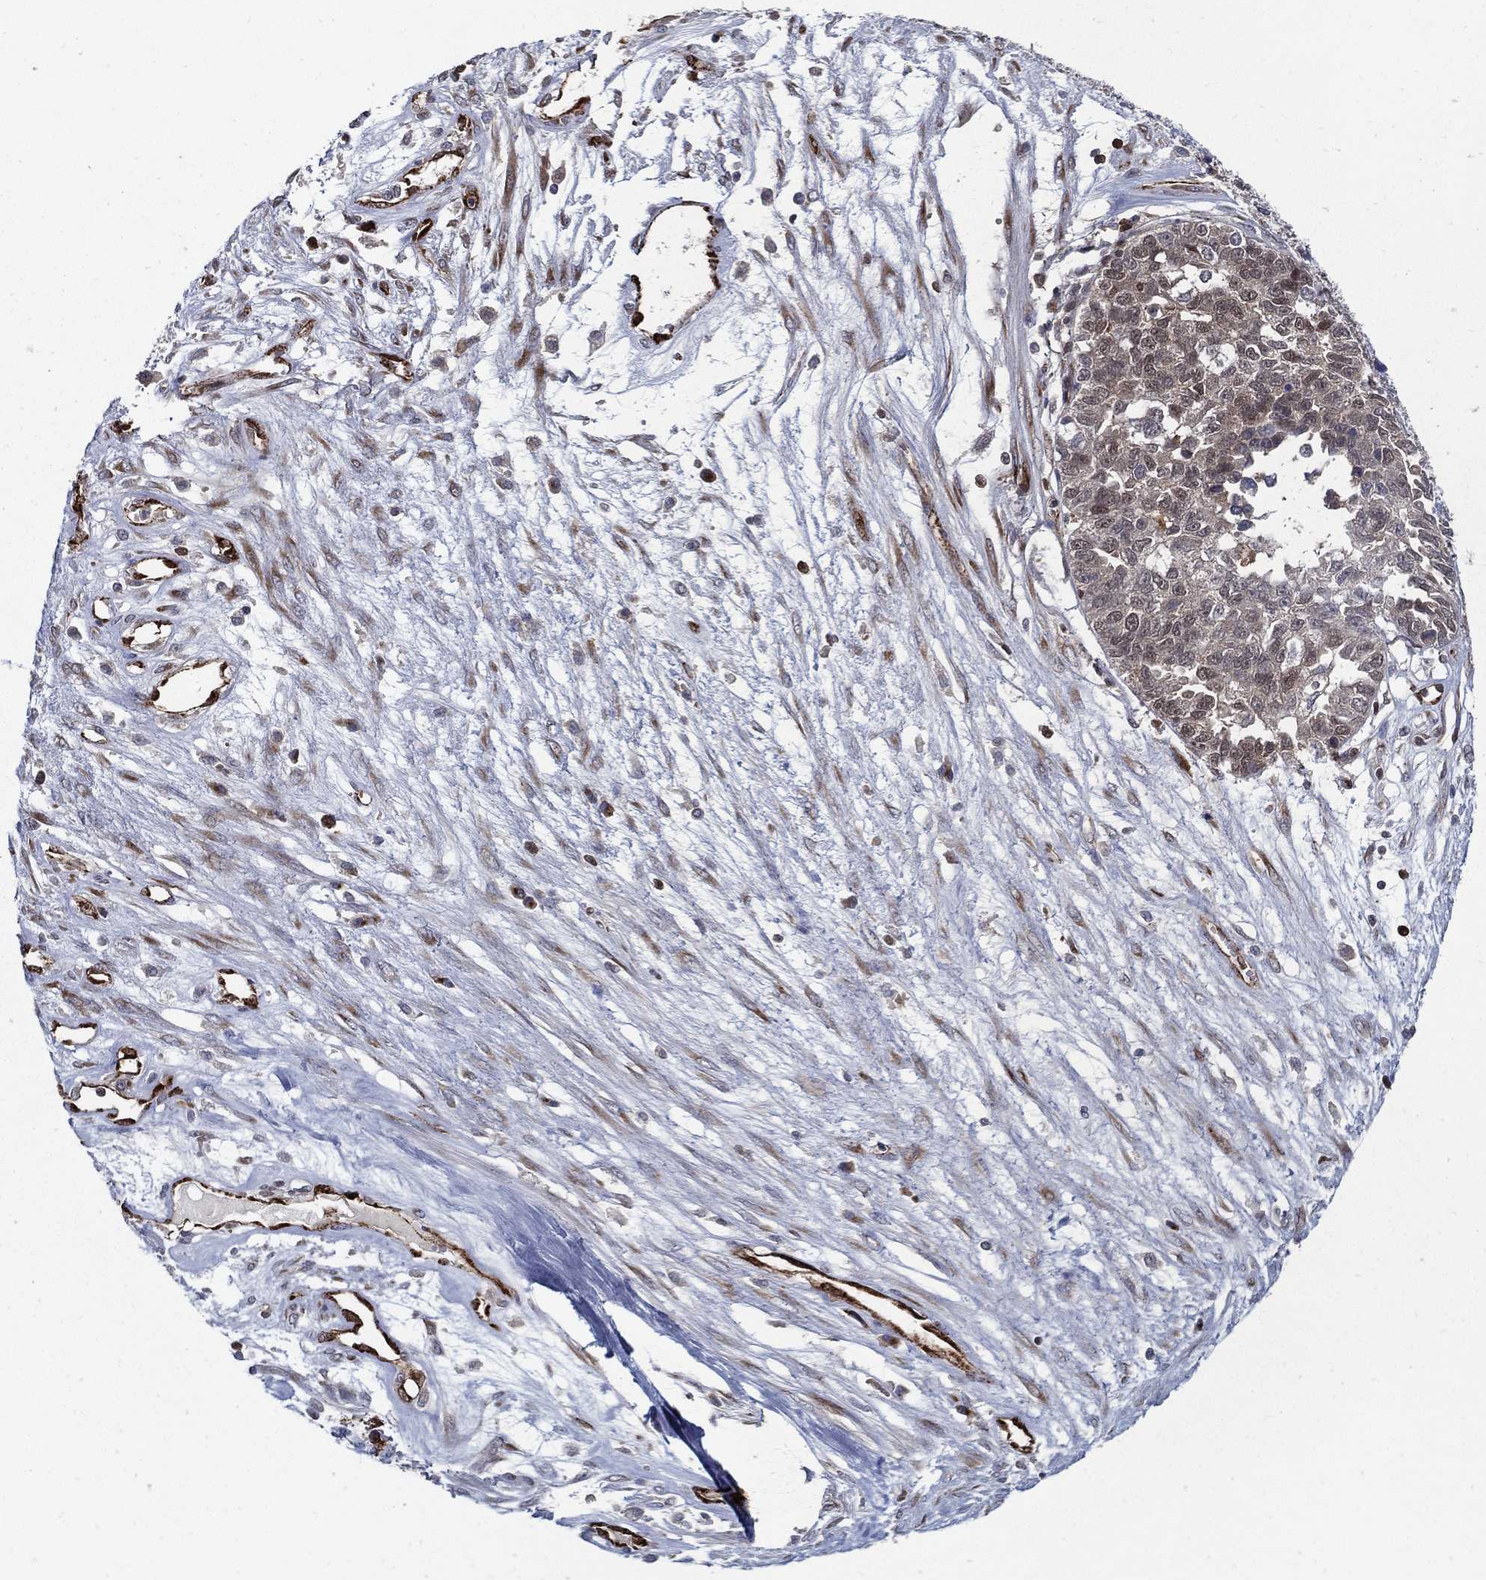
{"staining": {"intensity": "moderate", "quantity": "<25%", "location": "nuclear"}, "tissue": "ovarian cancer", "cell_type": "Tumor cells", "image_type": "cancer", "snomed": [{"axis": "morphology", "description": "Cystadenocarcinoma, serous, NOS"}, {"axis": "topography", "description": "Ovary"}], "caption": "Moderate nuclear positivity is appreciated in about <25% of tumor cells in ovarian cancer. The protein of interest is shown in brown color, while the nuclei are stained blue.", "gene": "ARHGAP11A", "patient": {"sex": "female", "age": 87}}